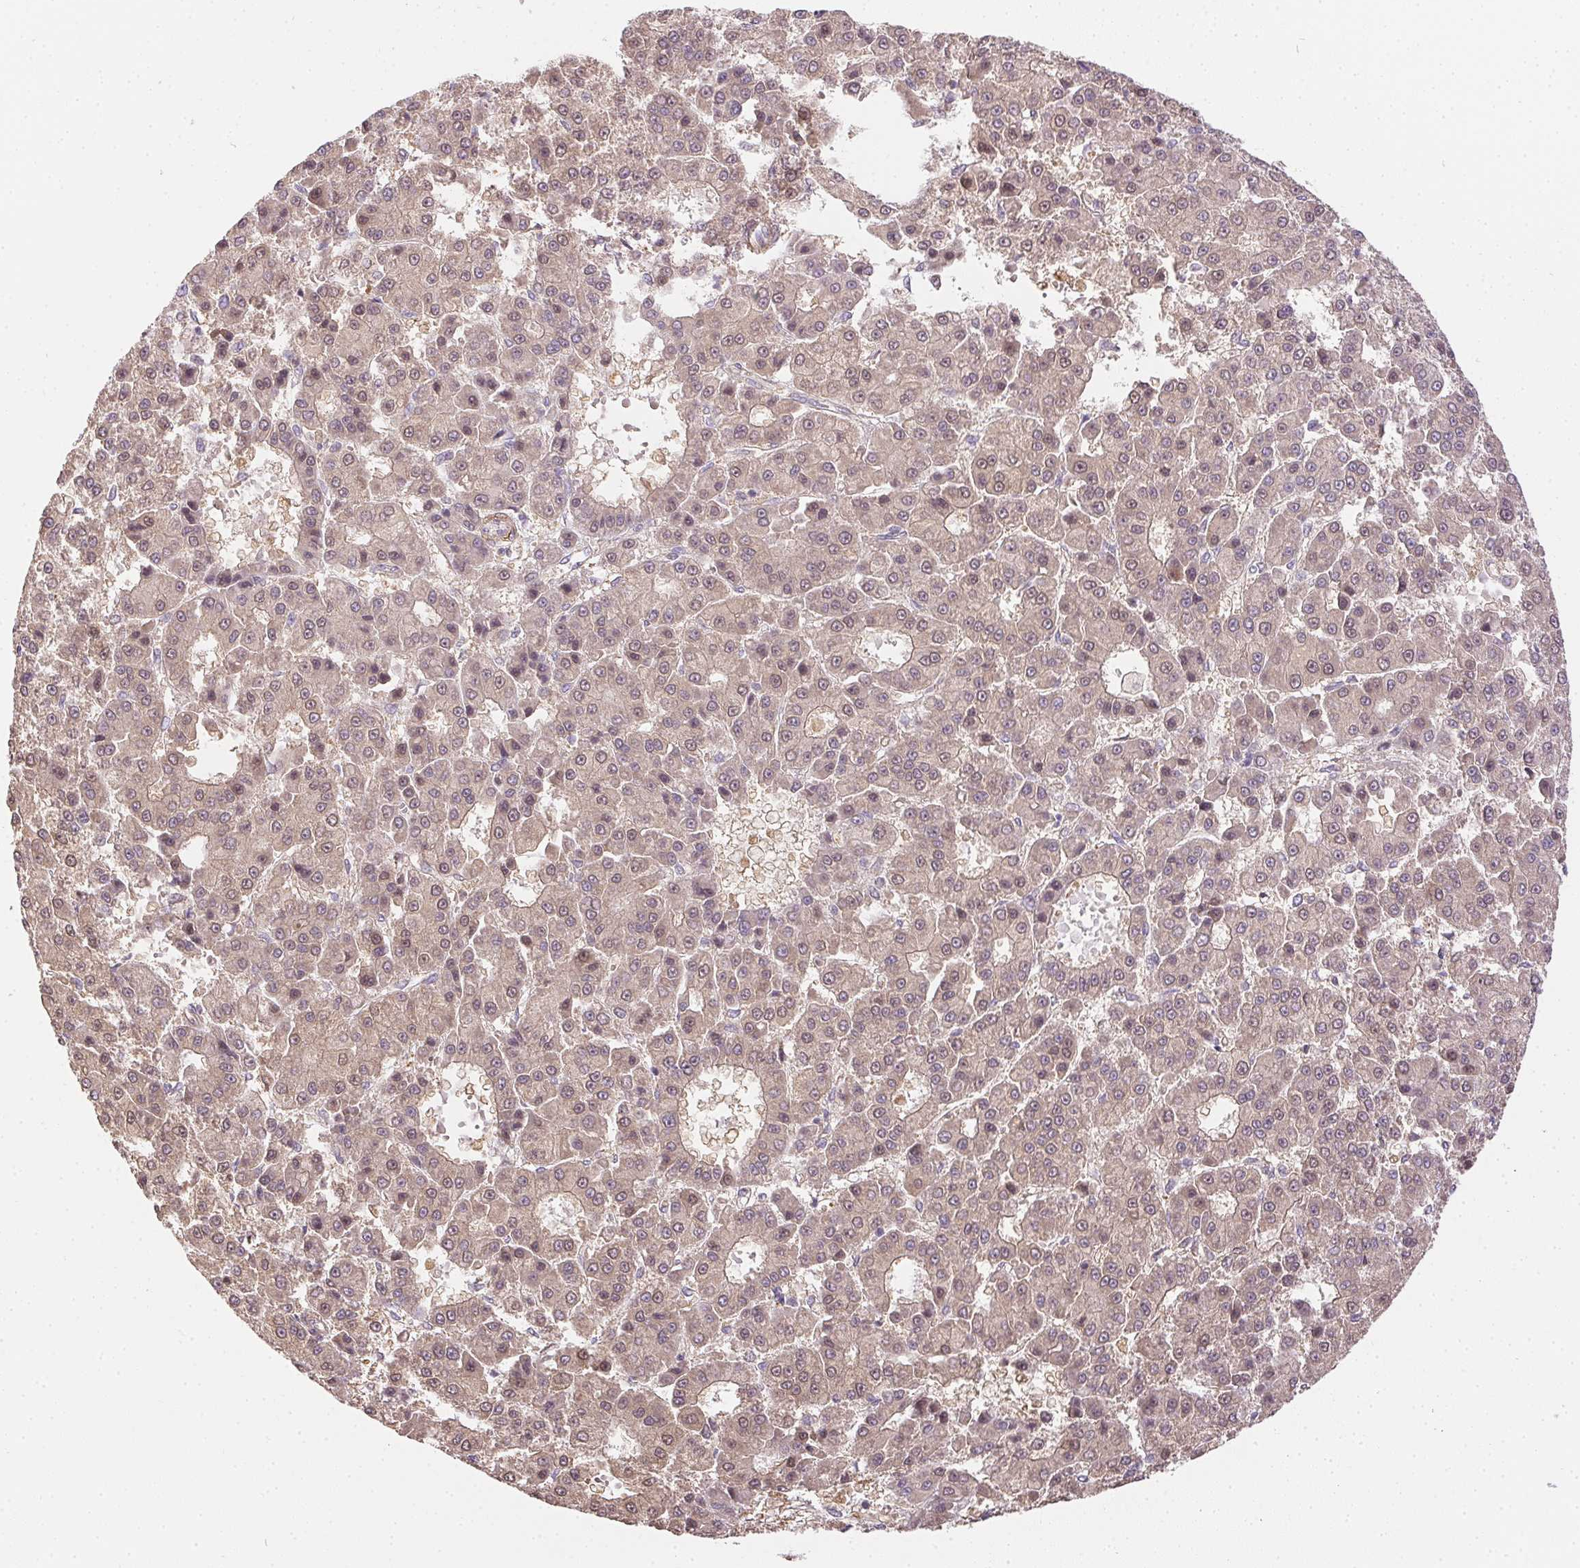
{"staining": {"intensity": "weak", "quantity": "25%-75%", "location": "cytoplasmic/membranous,nuclear"}, "tissue": "liver cancer", "cell_type": "Tumor cells", "image_type": "cancer", "snomed": [{"axis": "morphology", "description": "Carcinoma, Hepatocellular, NOS"}, {"axis": "topography", "description": "Liver"}], "caption": "IHC of liver cancer (hepatocellular carcinoma) shows low levels of weak cytoplasmic/membranous and nuclear positivity in approximately 25%-75% of tumor cells. (IHC, brightfield microscopy, high magnification).", "gene": "REV3L", "patient": {"sex": "male", "age": 70}}